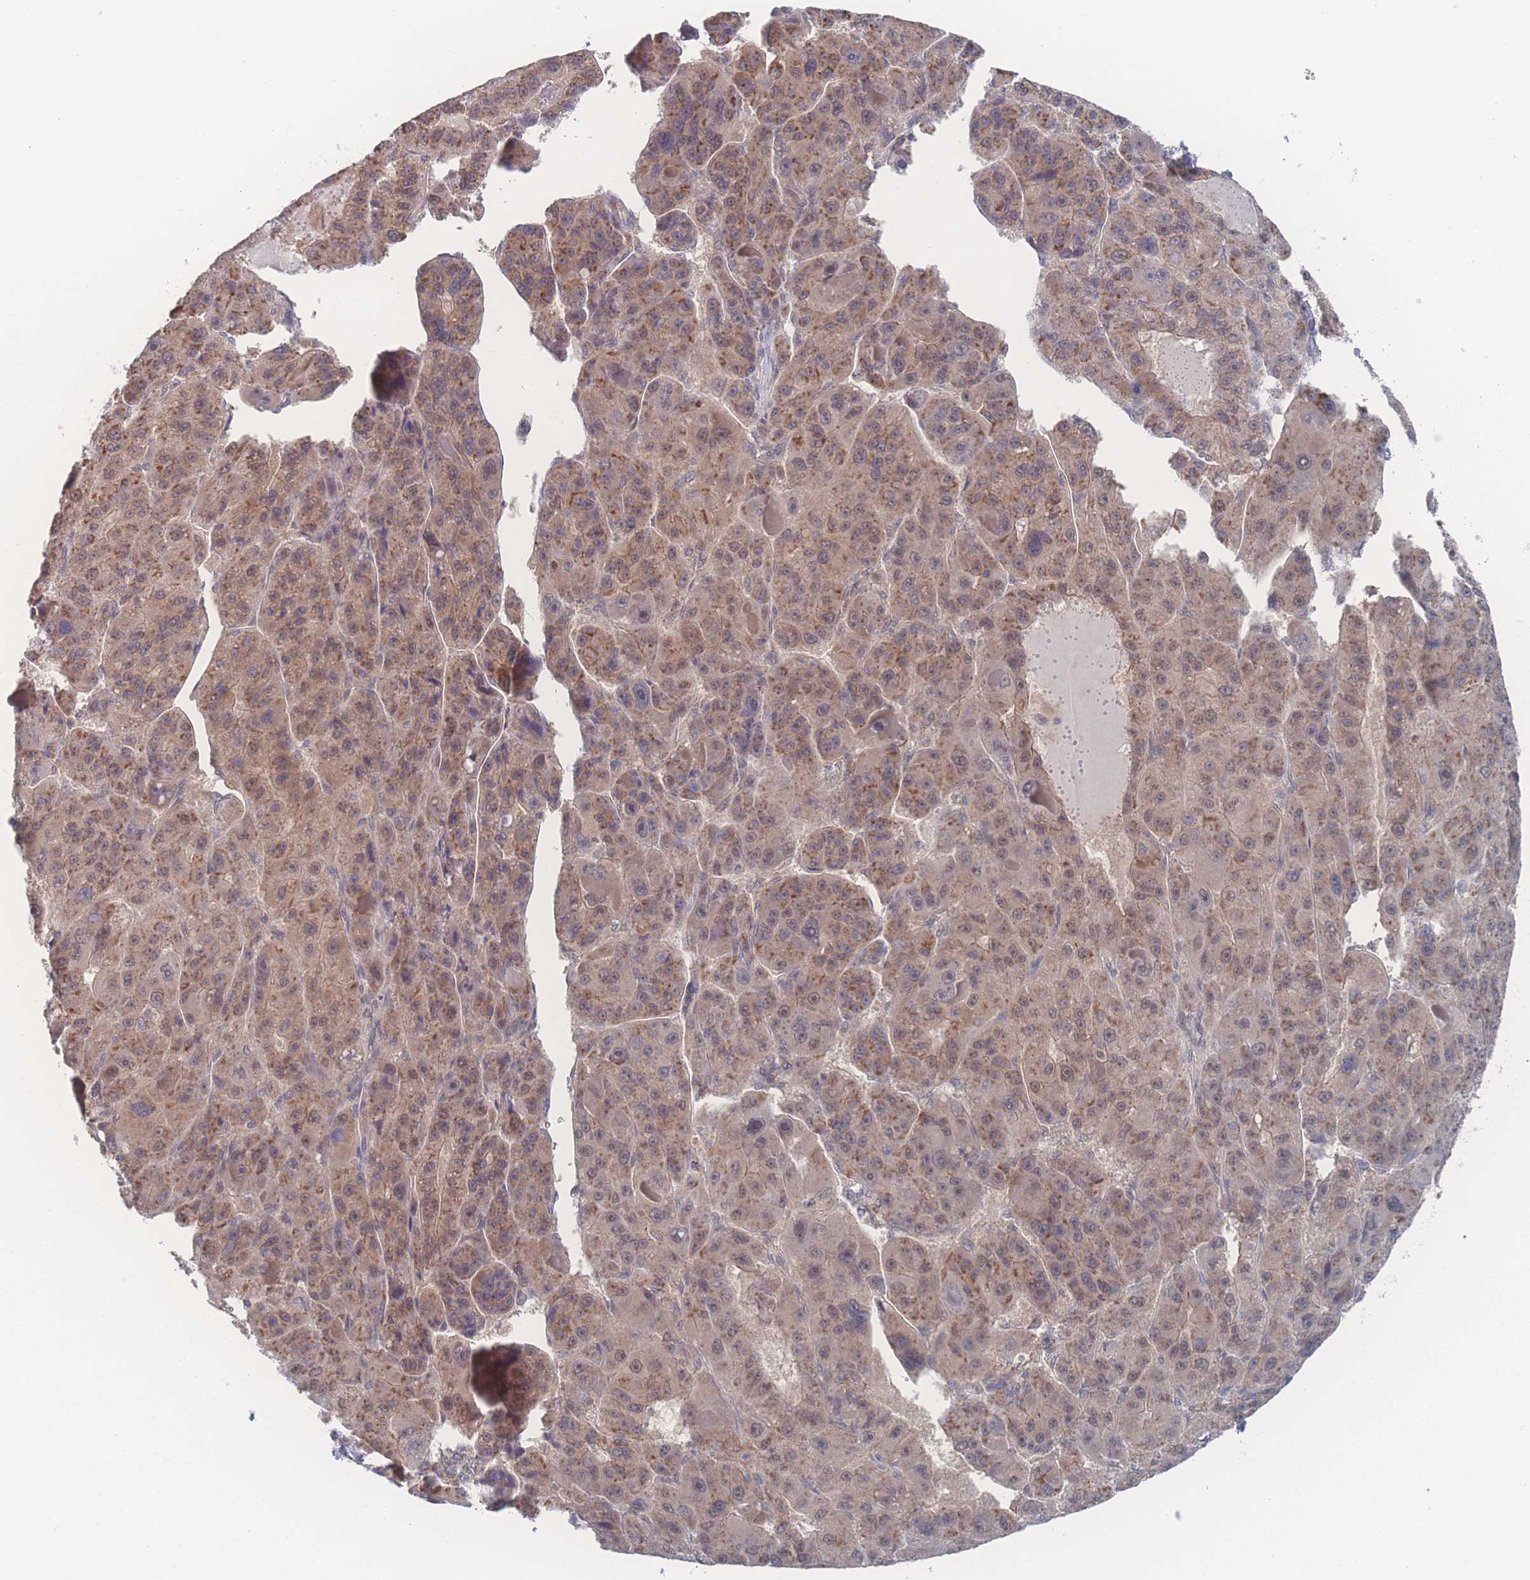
{"staining": {"intensity": "moderate", "quantity": "25%-75%", "location": "cytoplasmic/membranous"}, "tissue": "liver cancer", "cell_type": "Tumor cells", "image_type": "cancer", "snomed": [{"axis": "morphology", "description": "Carcinoma, Hepatocellular, NOS"}, {"axis": "topography", "description": "Liver"}], "caption": "IHC (DAB (3,3'-diaminobenzidine)) staining of human liver cancer exhibits moderate cytoplasmic/membranous protein expression in approximately 25%-75% of tumor cells. (DAB (3,3'-diaminobenzidine) = brown stain, brightfield microscopy at high magnification).", "gene": "NBEAL1", "patient": {"sex": "male", "age": 76}}